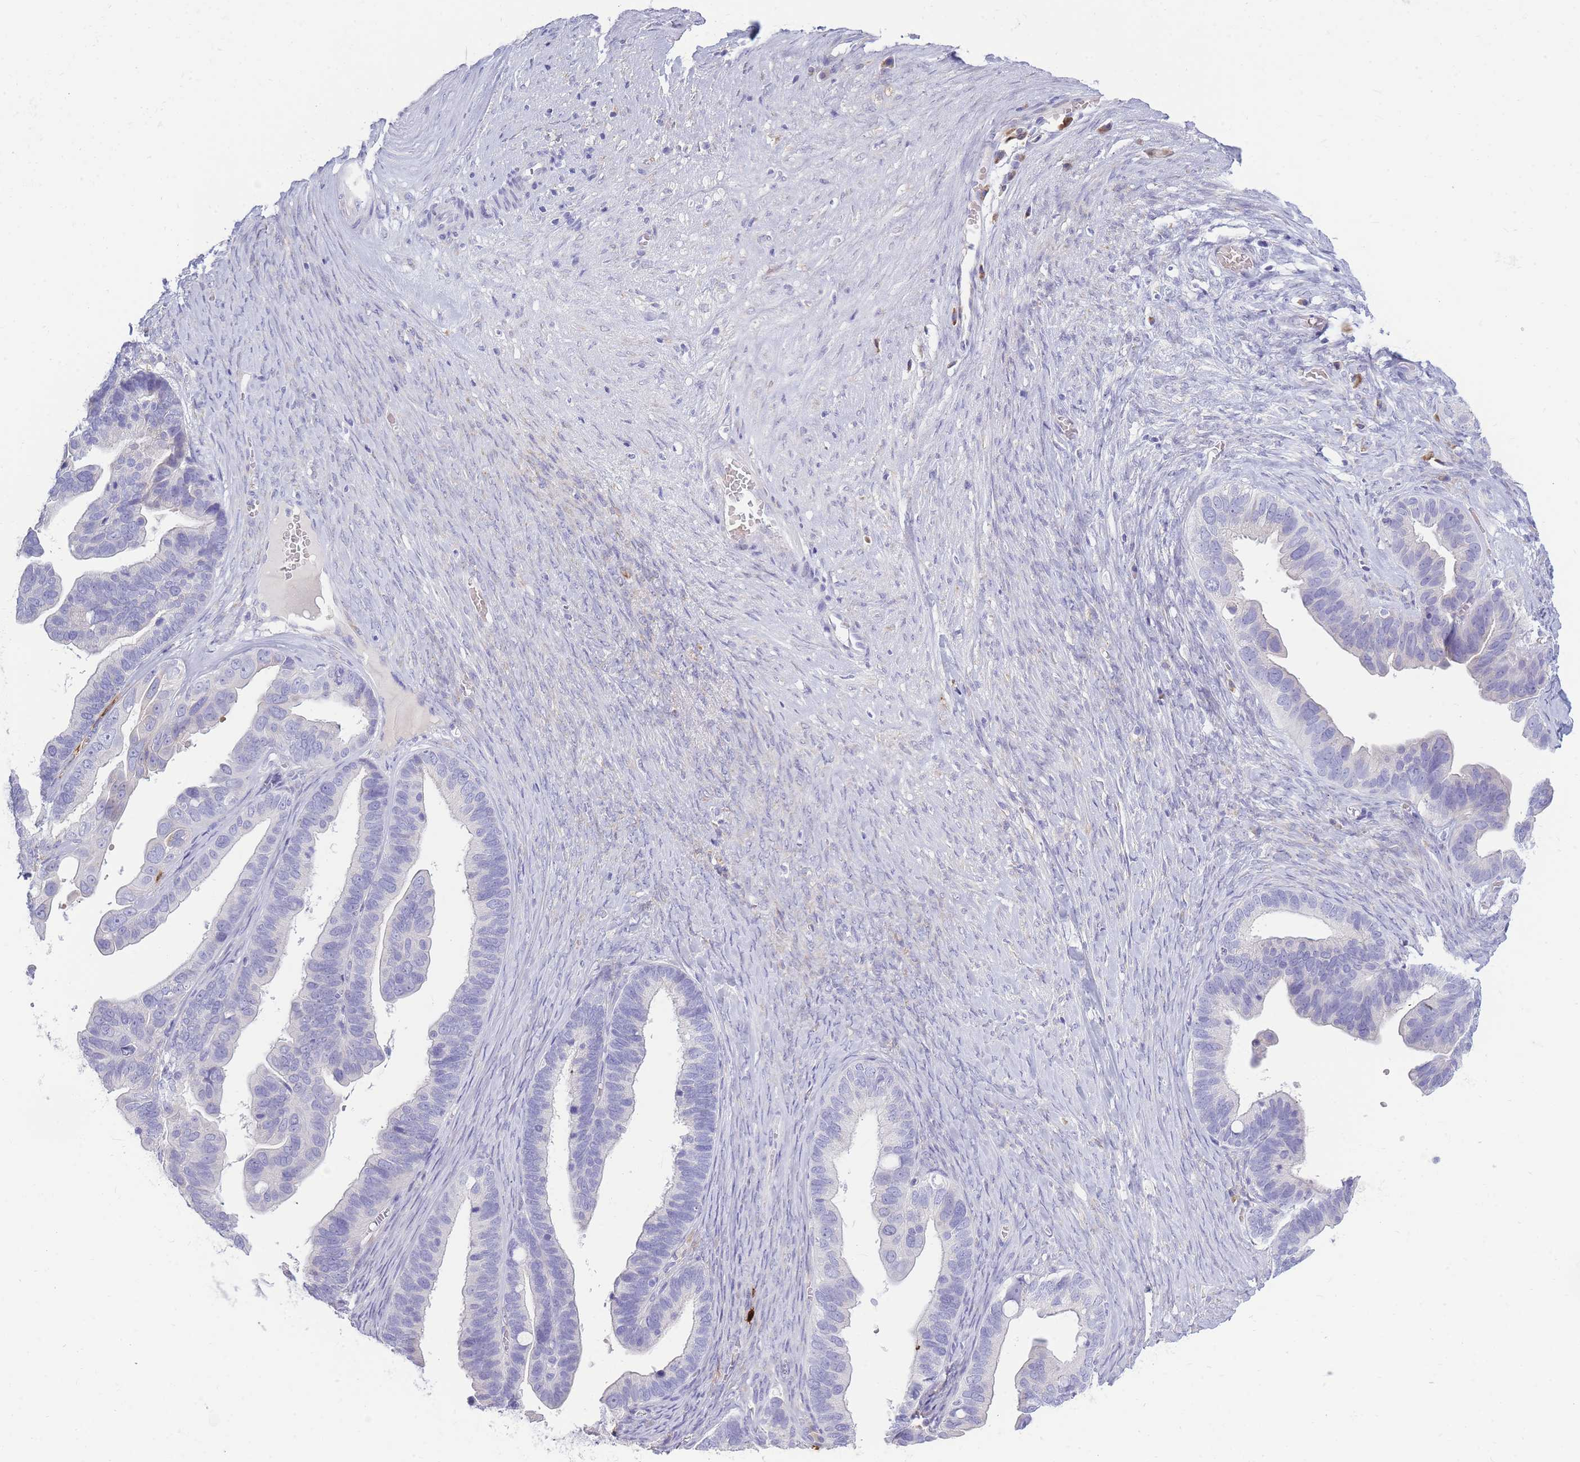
{"staining": {"intensity": "negative", "quantity": "none", "location": "none"}, "tissue": "ovarian cancer", "cell_type": "Tumor cells", "image_type": "cancer", "snomed": [{"axis": "morphology", "description": "Cystadenocarcinoma, serous, NOS"}, {"axis": "topography", "description": "Ovary"}], "caption": "High power microscopy image of an immunohistochemistry micrograph of serous cystadenocarcinoma (ovarian), revealing no significant positivity in tumor cells.", "gene": "TPSD1", "patient": {"sex": "female", "age": 56}}